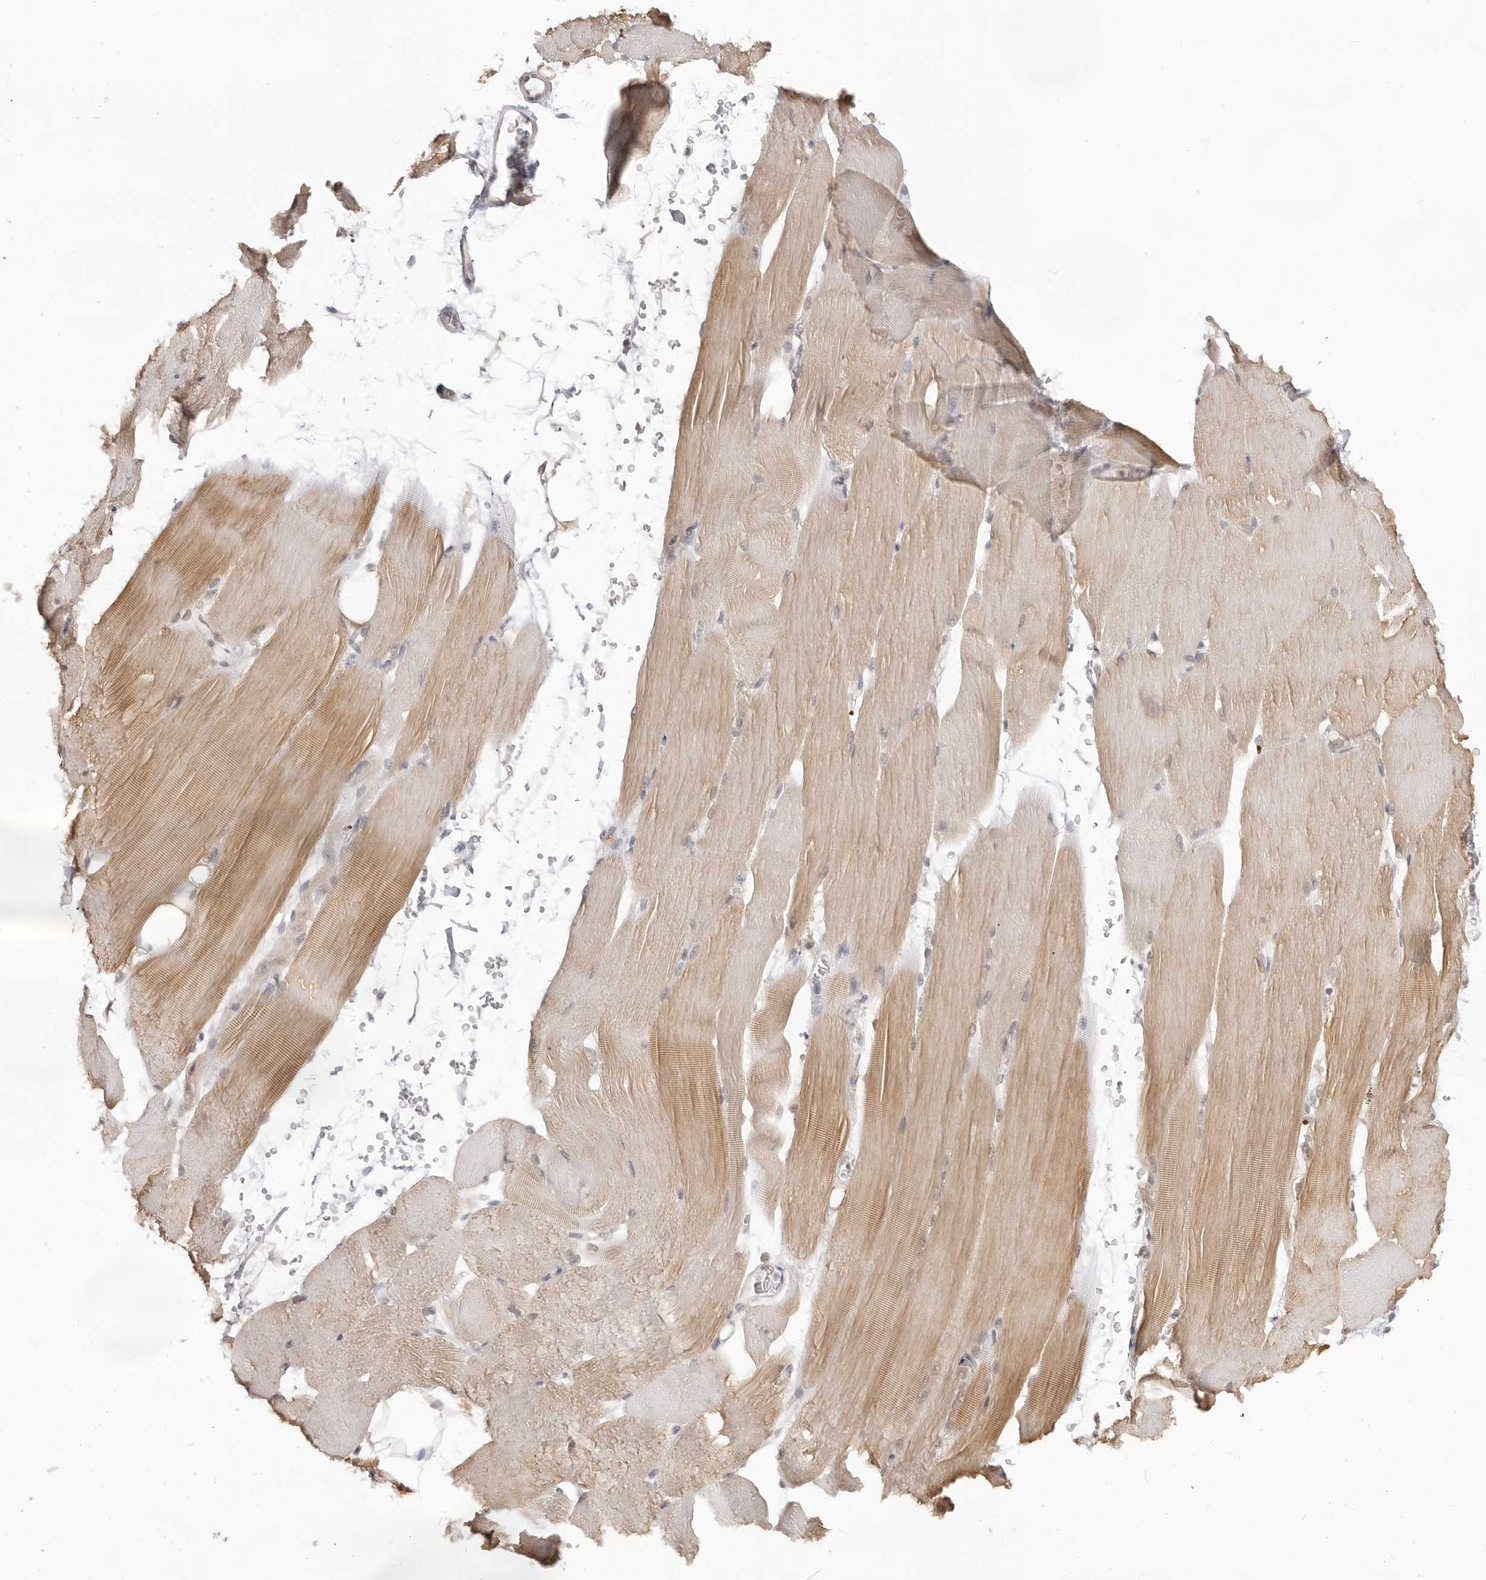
{"staining": {"intensity": "moderate", "quantity": "25%-75%", "location": "cytoplasmic/membranous"}, "tissue": "skeletal muscle", "cell_type": "Myocytes", "image_type": "normal", "snomed": [{"axis": "morphology", "description": "Normal tissue, NOS"}, {"axis": "topography", "description": "Skeletal muscle"}, {"axis": "topography", "description": "Parathyroid gland"}], "caption": "Immunohistochemical staining of normal human skeletal muscle reveals 25%-75% levels of moderate cytoplasmic/membranous protein staining in approximately 25%-75% of myocytes.", "gene": "FDPS", "patient": {"sex": "female", "age": 37}}